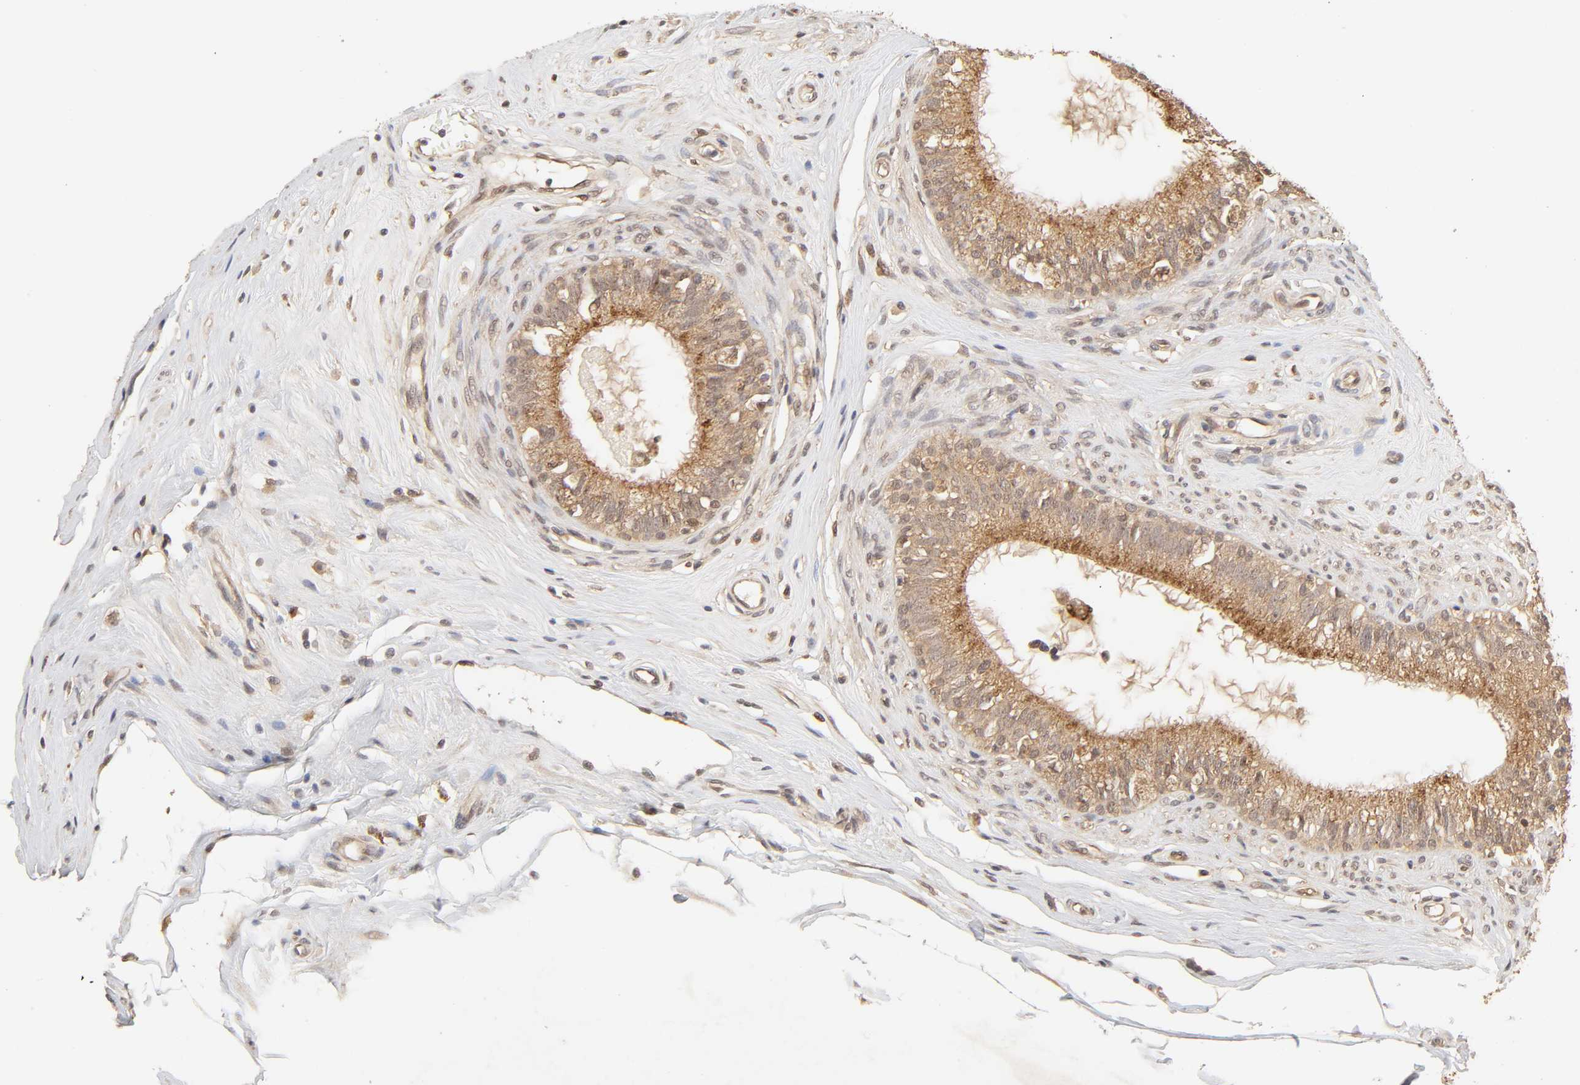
{"staining": {"intensity": "strong", "quantity": ">75%", "location": "cytoplasmic/membranous"}, "tissue": "epididymis", "cell_type": "Glandular cells", "image_type": "normal", "snomed": [{"axis": "morphology", "description": "Normal tissue, NOS"}, {"axis": "morphology", "description": "Inflammation, NOS"}, {"axis": "topography", "description": "Epididymis"}], "caption": "A brown stain labels strong cytoplasmic/membranous staining of a protein in glandular cells of unremarkable epididymis. The staining is performed using DAB (3,3'-diaminobenzidine) brown chromogen to label protein expression. The nuclei are counter-stained blue using hematoxylin.", "gene": "MAPK1", "patient": {"sex": "male", "age": 84}}